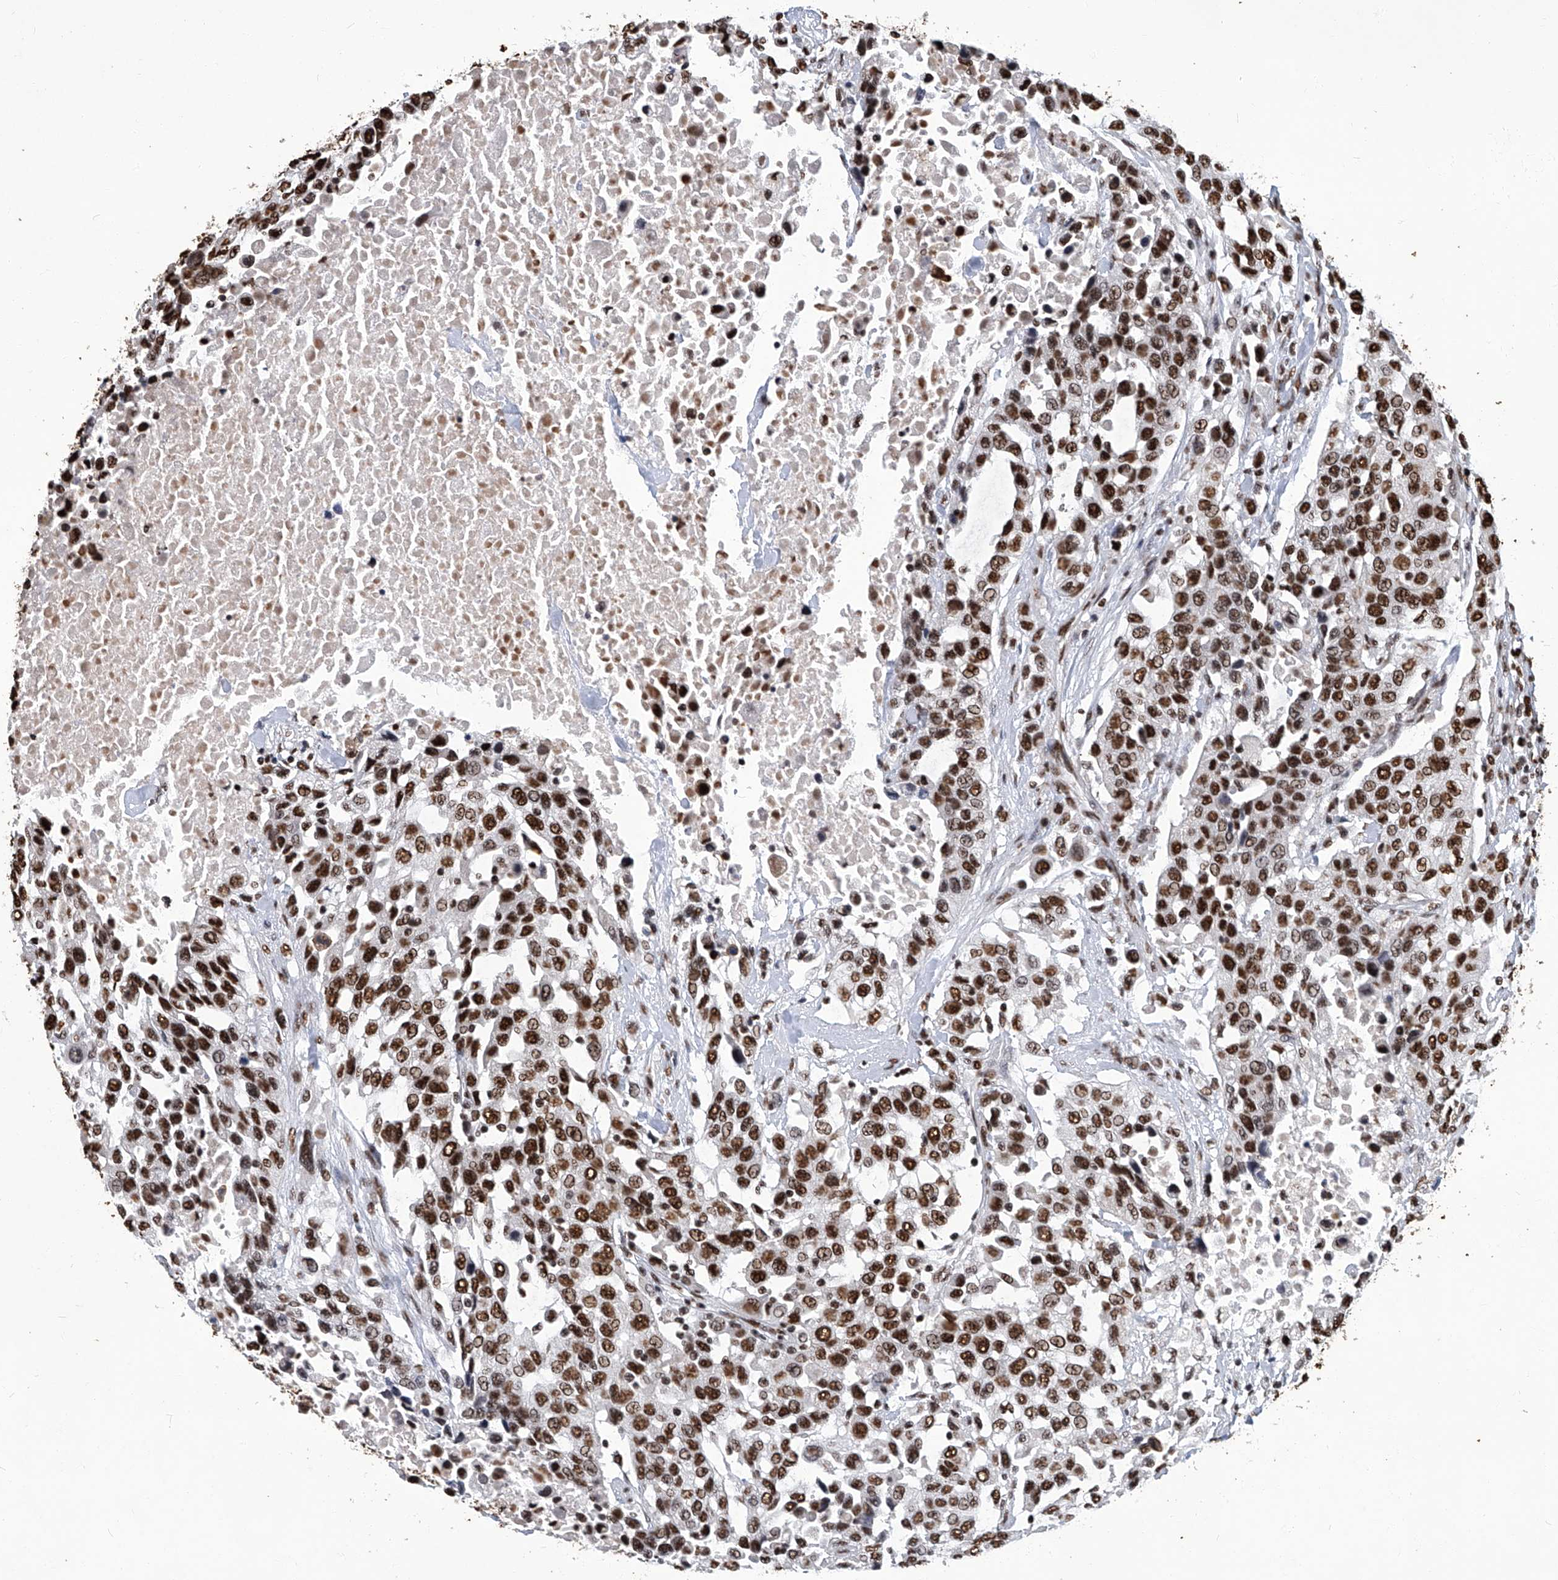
{"staining": {"intensity": "strong", "quantity": ">75%", "location": "nuclear"}, "tissue": "urothelial cancer", "cell_type": "Tumor cells", "image_type": "cancer", "snomed": [{"axis": "morphology", "description": "Urothelial carcinoma, High grade"}, {"axis": "topography", "description": "Urinary bladder"}], "caption": "A brown stain labels strong nuclear expression of a protein in human urothelial cancer tumor cells.", "gene": "HBP1", "patient": {"sex": "female", "age": 80}}